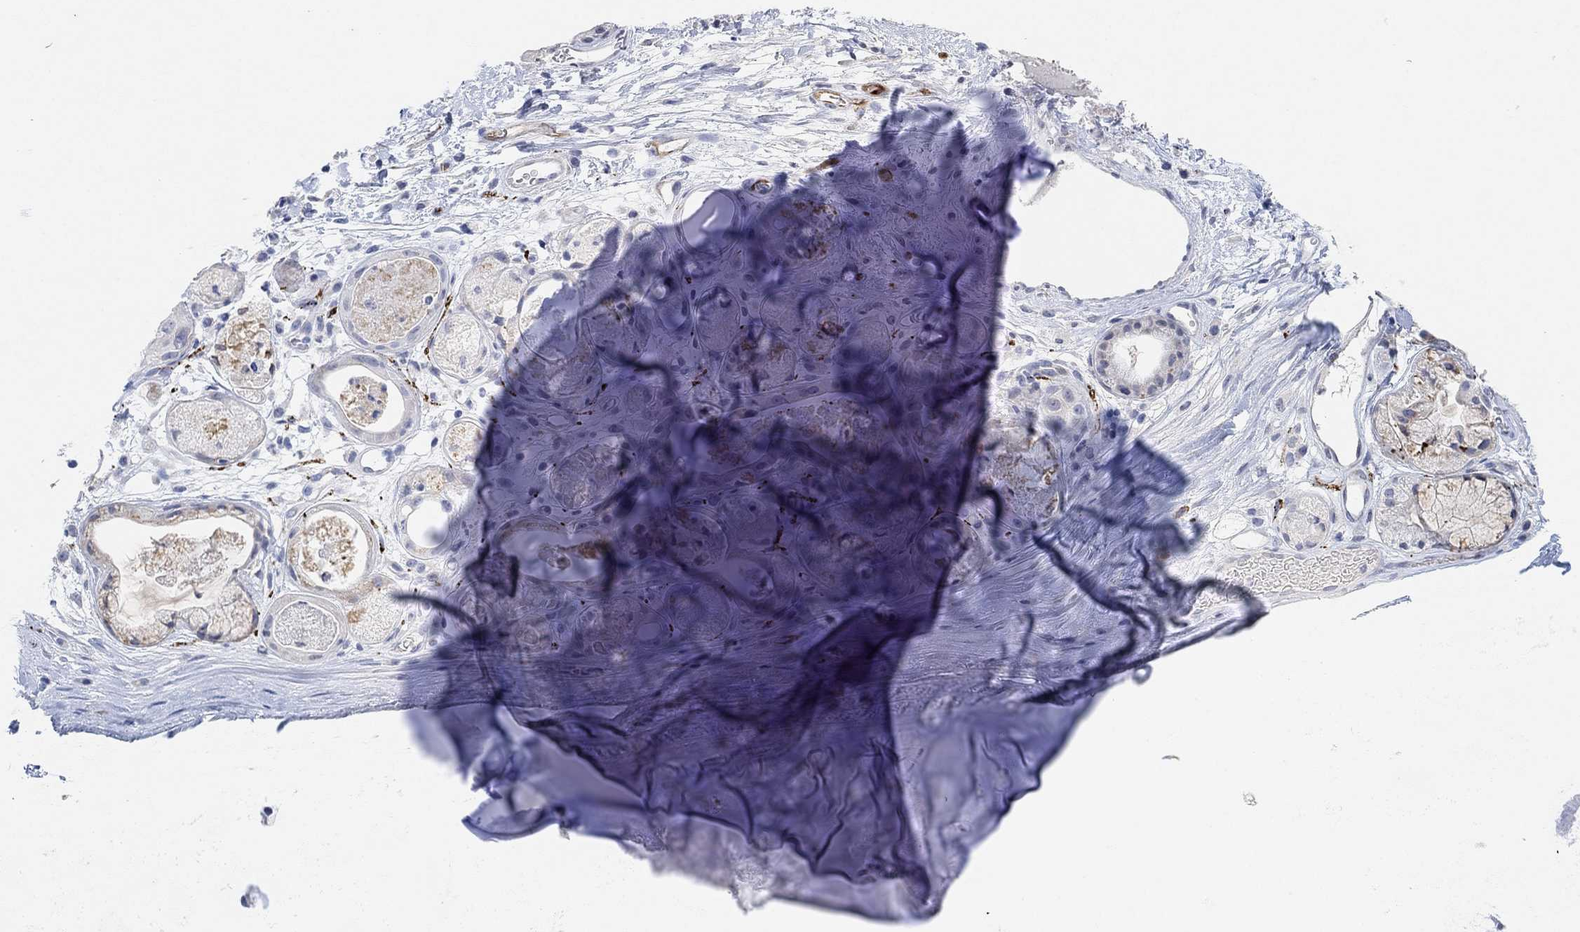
{"staining": {"intensity": "negative", "quantity": "none", "location": "none"}, "tissue": "soft tissue", "cell_type": "Chondrocytes", "image_type": "normal", "snomed": [{"axis": "morphology", "description": "Normal tissue, NOS"}, {"axis": "topography", "description": "Cartilage tissue"}], "caption": "There is no significant expression in chondrocytes of soft tissue. (DAB (3,3'-diaminobenzidine) immunohistochemistry, high magnification).", "gene": "VAT1L", "patient": {"sex": "male", "age": 81}}